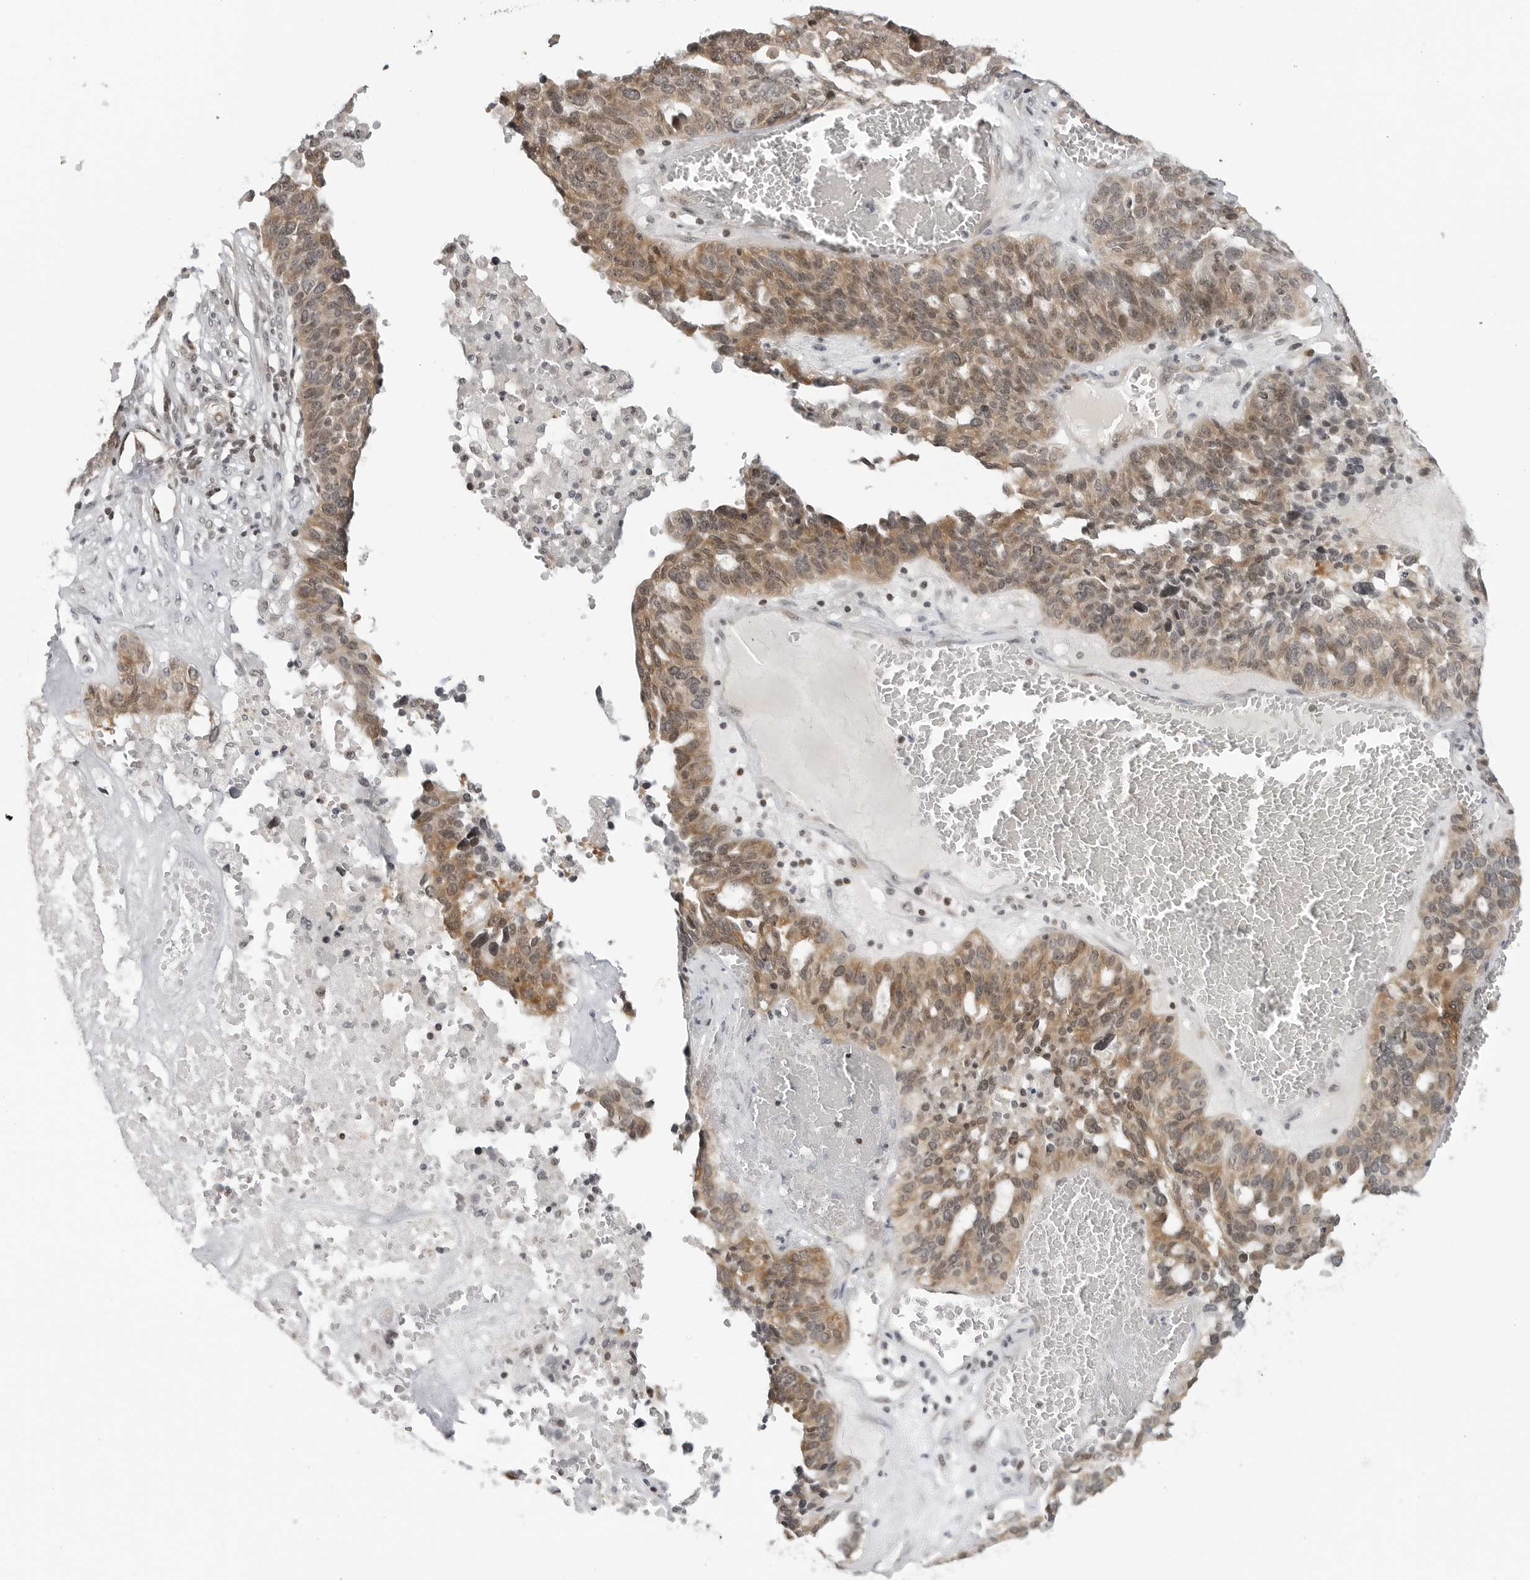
{"staining": {"intensity": "moderate", "quantity": "<25%", "location": "cytoplasmic/membranous,nuclear"}, "tissue": "ovarian cancer", "cell_type": "Tumor cells", "image_type": "cancer", "snomed": [{"axis": "morphology", "description": "Cystadenocarcinoma, serous, NOS"}, {"axis": "topography", "description": "Ovary"}], "caption": "Moderate cytoplasmic/membranous and nuclear protein positivity is seen in approximately <25% of tumor cells in ovarian cancer. (IHC, brightfield microscopy, high magnification).", "gene": "C8orf33", "patient": {"sex": "female", "age": 59}}